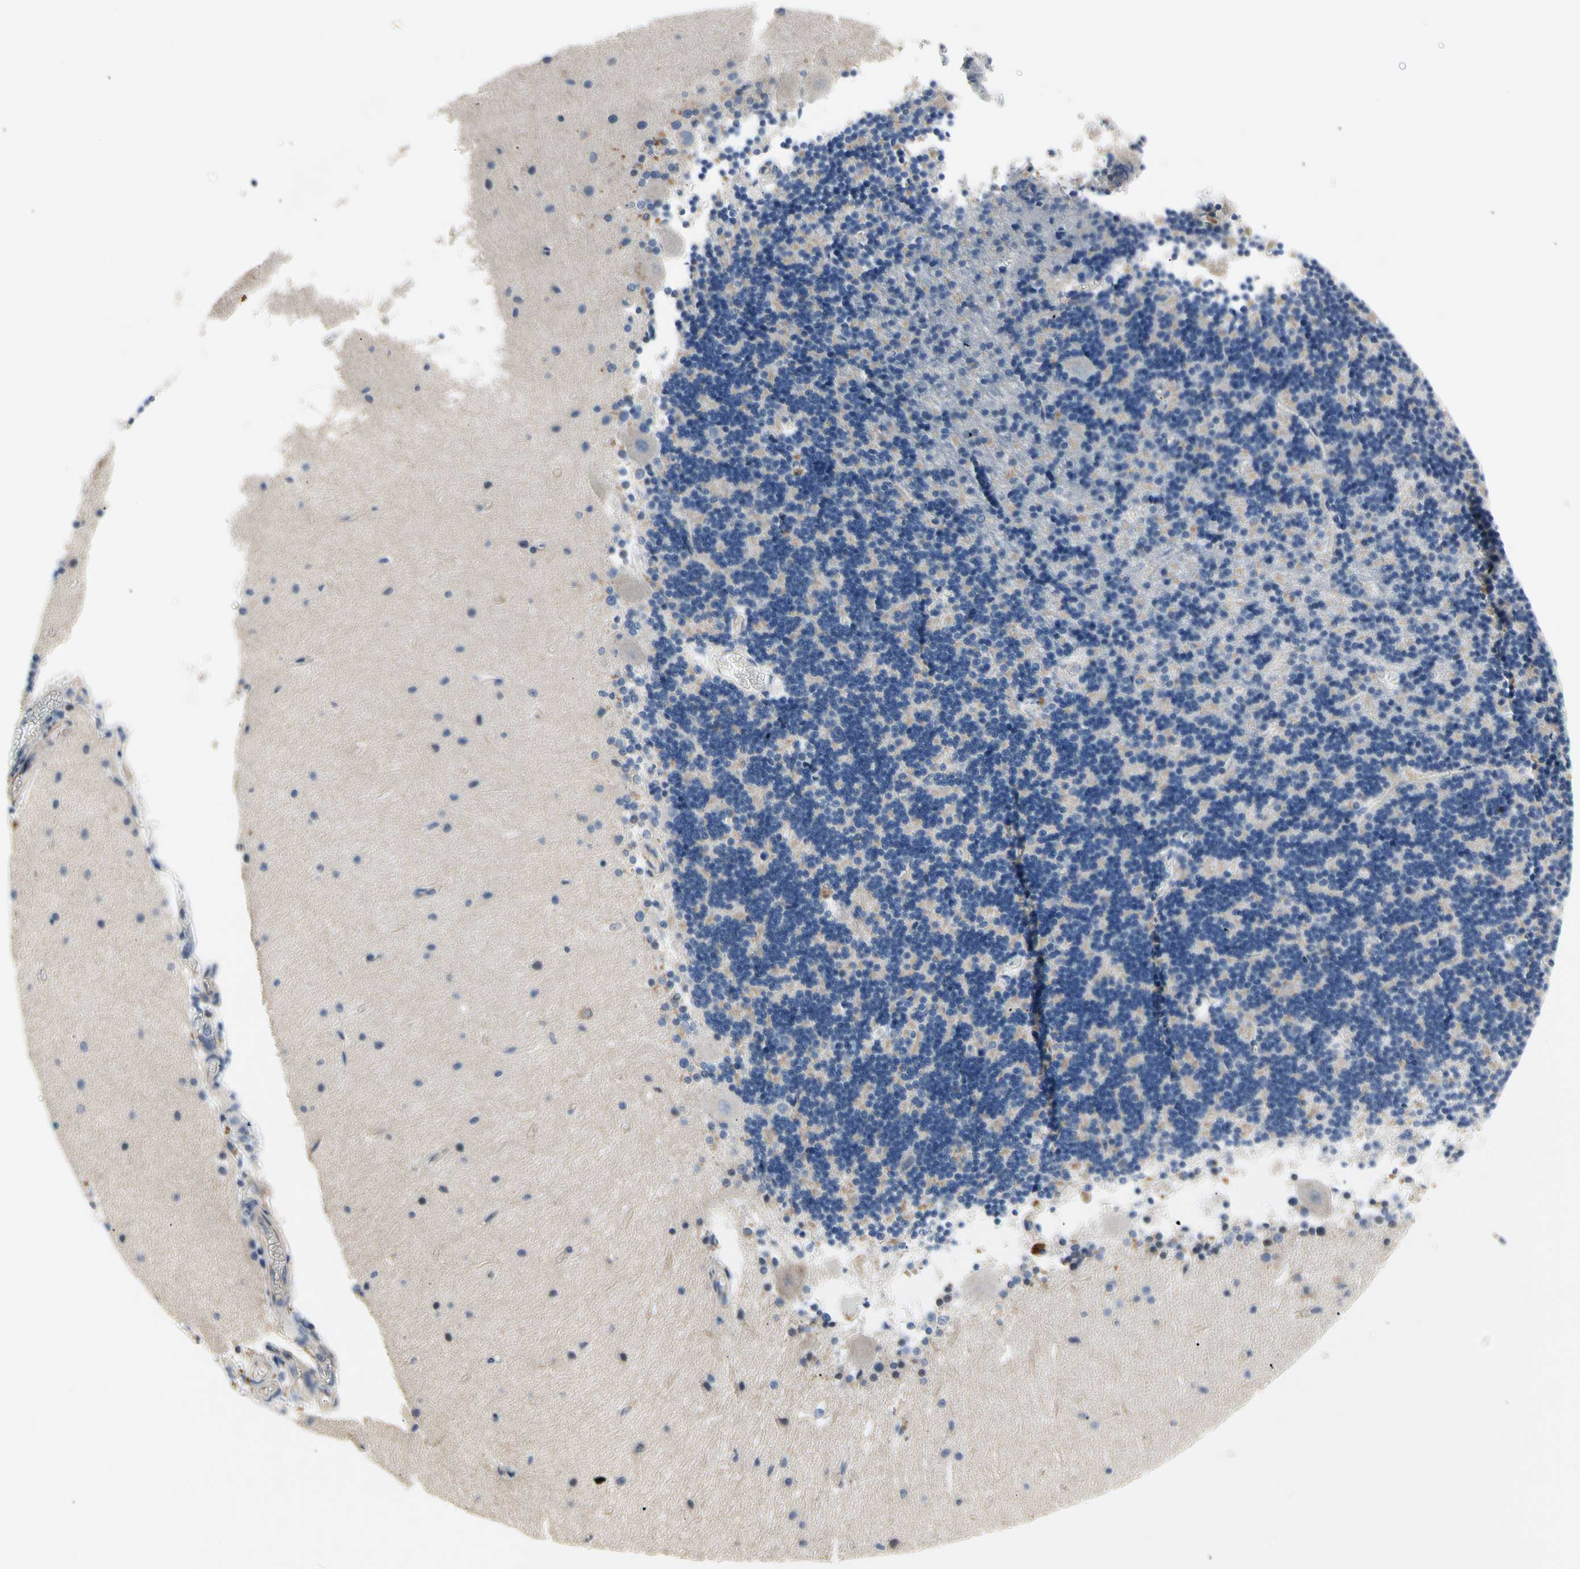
{"staining": {"intensity": "negative", "quantity": "none", "location": "none"}, "tissue": "cerebellum", "cell_type": "Cells in granular layer", "image_type": "normal", "snomed": [{"axis": "morphology", "description": "Normal tissue, NOS"}, {"axis": "topography", "description": "Cerebellum"}], "caption": "Immunohistochemistry image of benign human cerebellum stained for a protein (brown), which shows no staining in cells in granular layer.", "gene": "LGR6", "patient": {"sex": "female", "age": 54}}